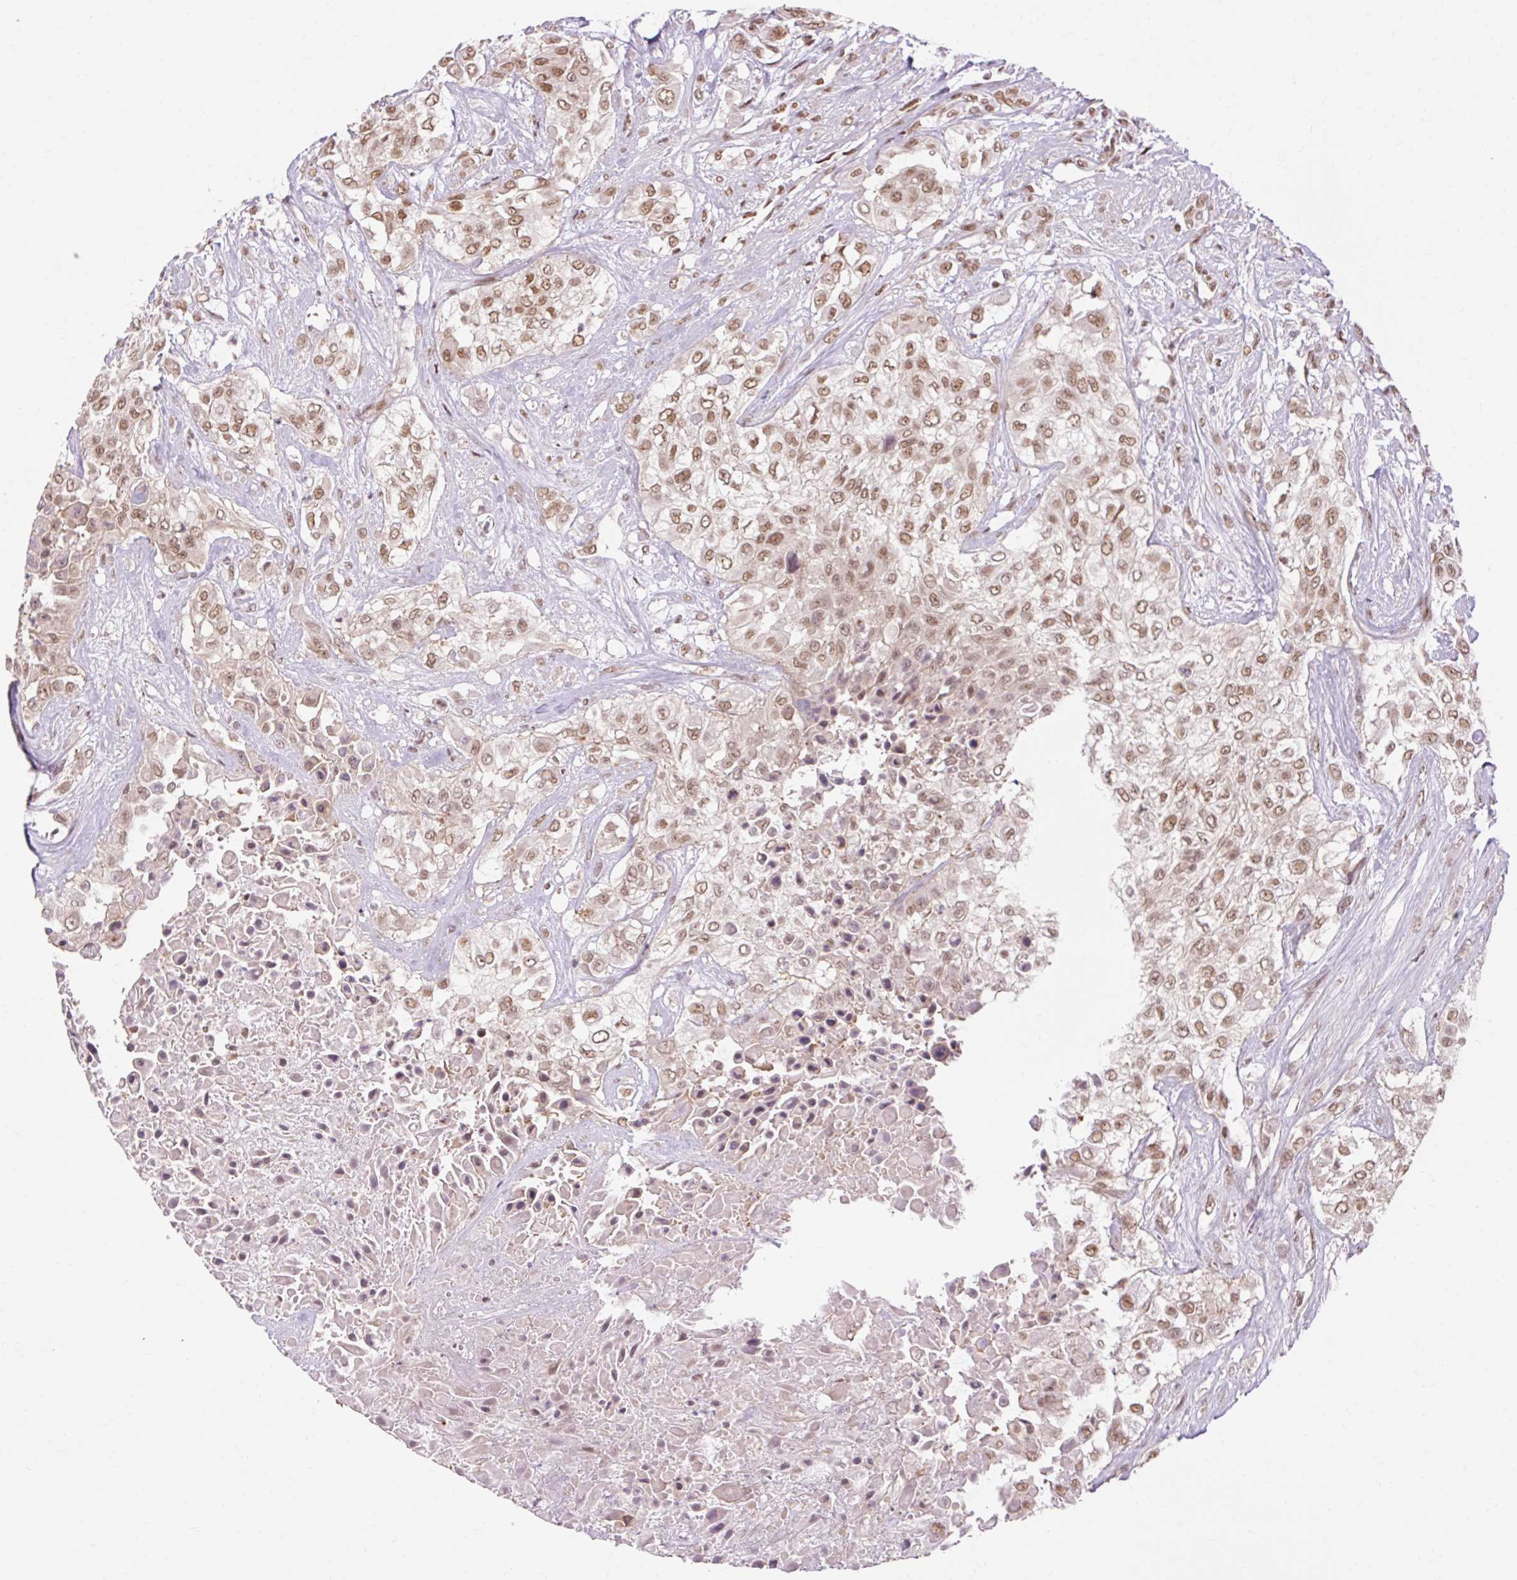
{"staining": {"intensity": "moderate", "quantity": ">75%", "location": "nuclear"}, "tissue": "urothelial cancer", "cell_type": "Tumor cells", "image_type": "cancer", "snomed": [{"axis": "morphology", "description": "Urothelial carcinoma, High grade"}, {"axis": "topography", "description": "Urinary bladder"}], "caption": "Urothelial carcinoma (high-grade) was stained to show a protein in brown. There is medium levels of moderate nuclear staining in about >75% of tumor cells. The staining is performed using DAB brown chromogen to label protein expression. The nuclei are counter-stained blue using hematoxylin.", "gene": "NPIPB12", "patient": {"sex": "male", "age": 57}}